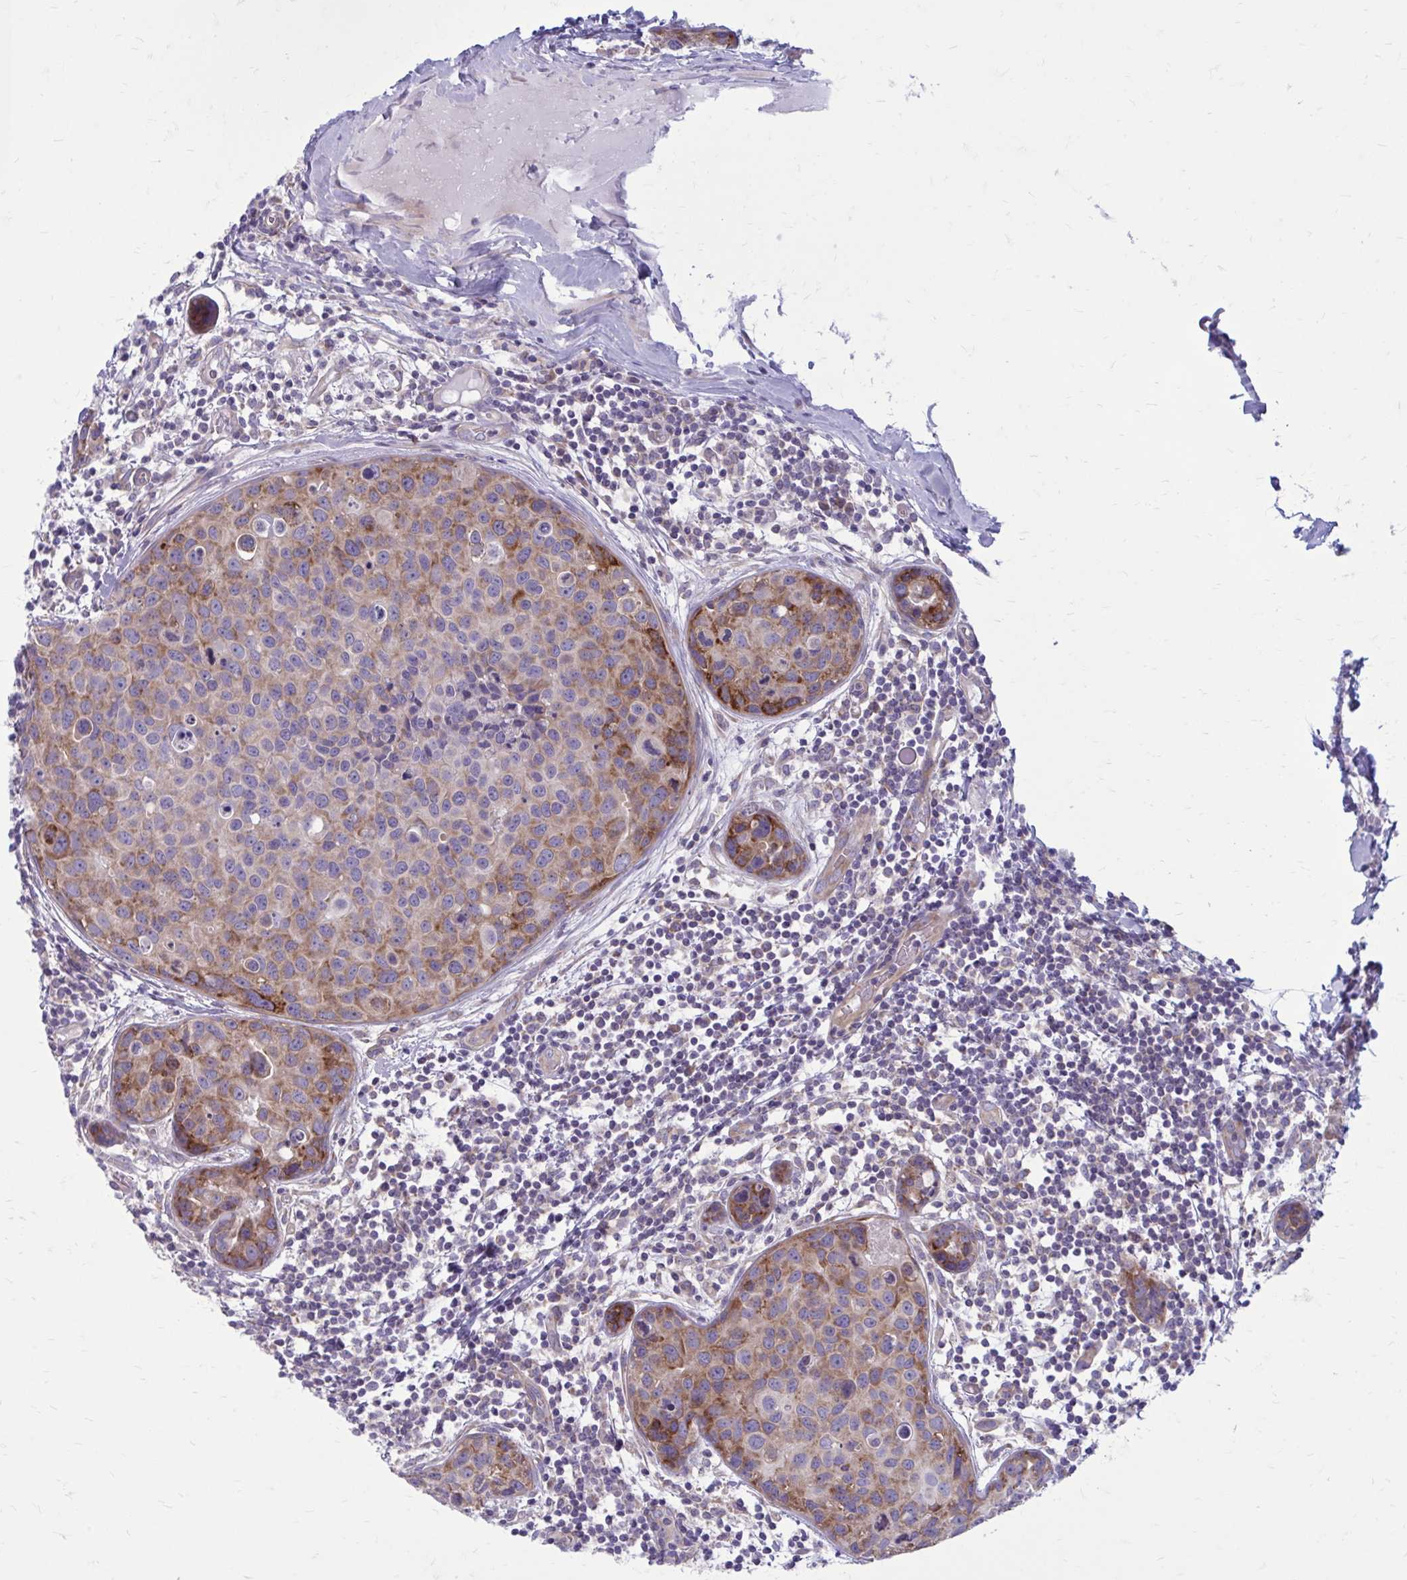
{"staining": {"intensity": "moderate", "quantity": ">75%", "location": "cytoplasmic/membranous"}, "tissue": "breast cancer", "cell_type": "Tumor cells", "image_type": "cancer", "snomed": [{"axis": "morphology", "description": "Duct carcinoma"}, {"axis": "topography", "description": "Breast"}], "caption": "DAB (3,3'-diaminobenzidine) immunohistochemical staining of infiltrating ductal carcinoma (breast) displays moderate cytoplasmic/membranous protein staining in about >75% of tumor cells. The staining was performed using DAB (3,3'-diaminobenzidine), with brown indicating positive protein expression. Nuclei are stained blue with hematoxylin.", "gene": "GIGYF2", "patient": {"sex": "female", "age": 24}}